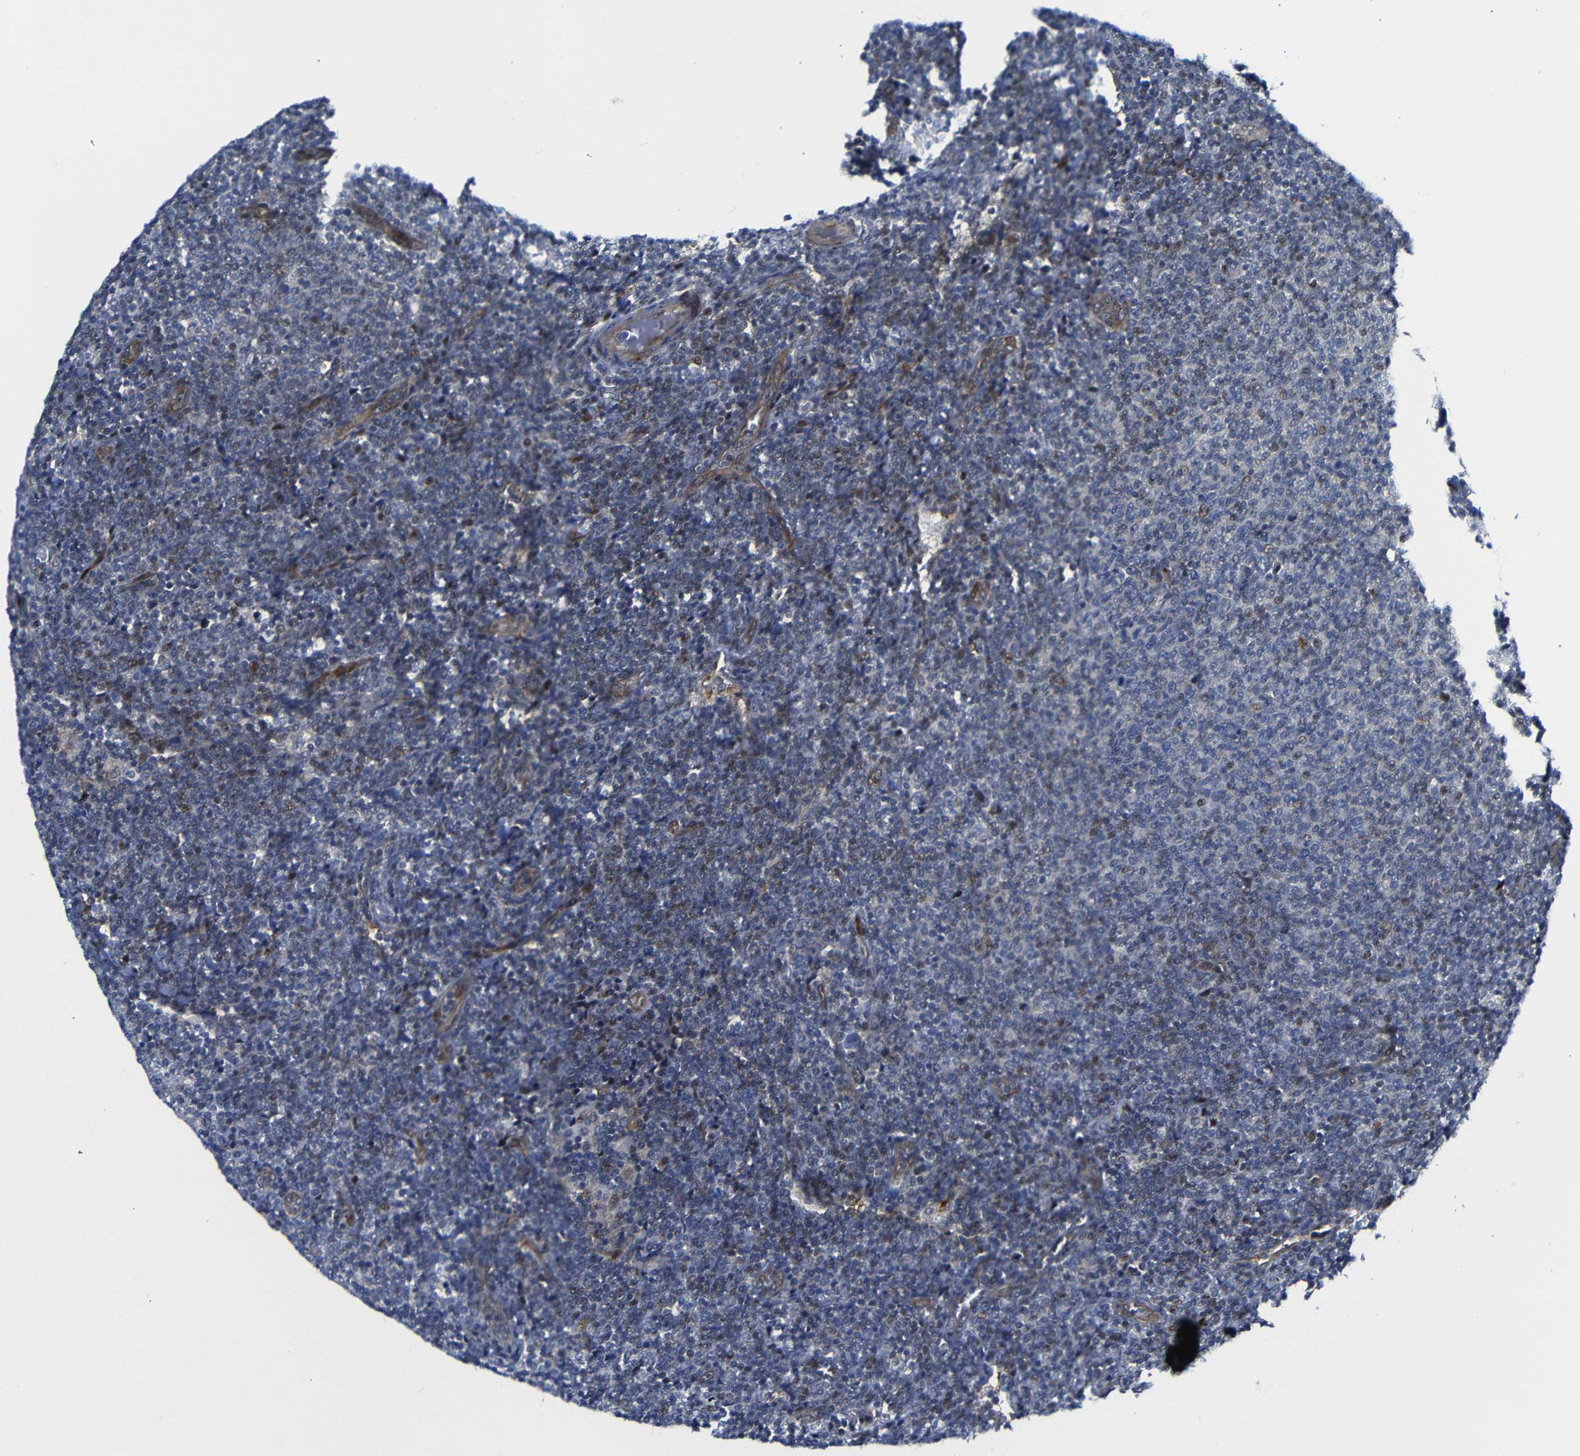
{"staining": {"intensity": "weak", "quantity": "<25%", "location": "cytoplasmic/membranous,nuclear"}, "tissue": "lymphoma", "cell_type": "Tumor cells", "image_type": "cancer", "snomed": [{"axis": "morphology", "description": "Malignant lymphoma, non-Hodgkin's type, Low grade"}, {"axis": "topography", "description": "Lymph node"}], "caption": "DAB (3,3'-diaminobenzidine) immunohistochemical staining of human low-grade malignant lymphoma, non-Hodgkin's type exhibits no significant positivity in tumor cells.", "gene": "PARP14", "patient": {"sex": "male", "age": 66}}